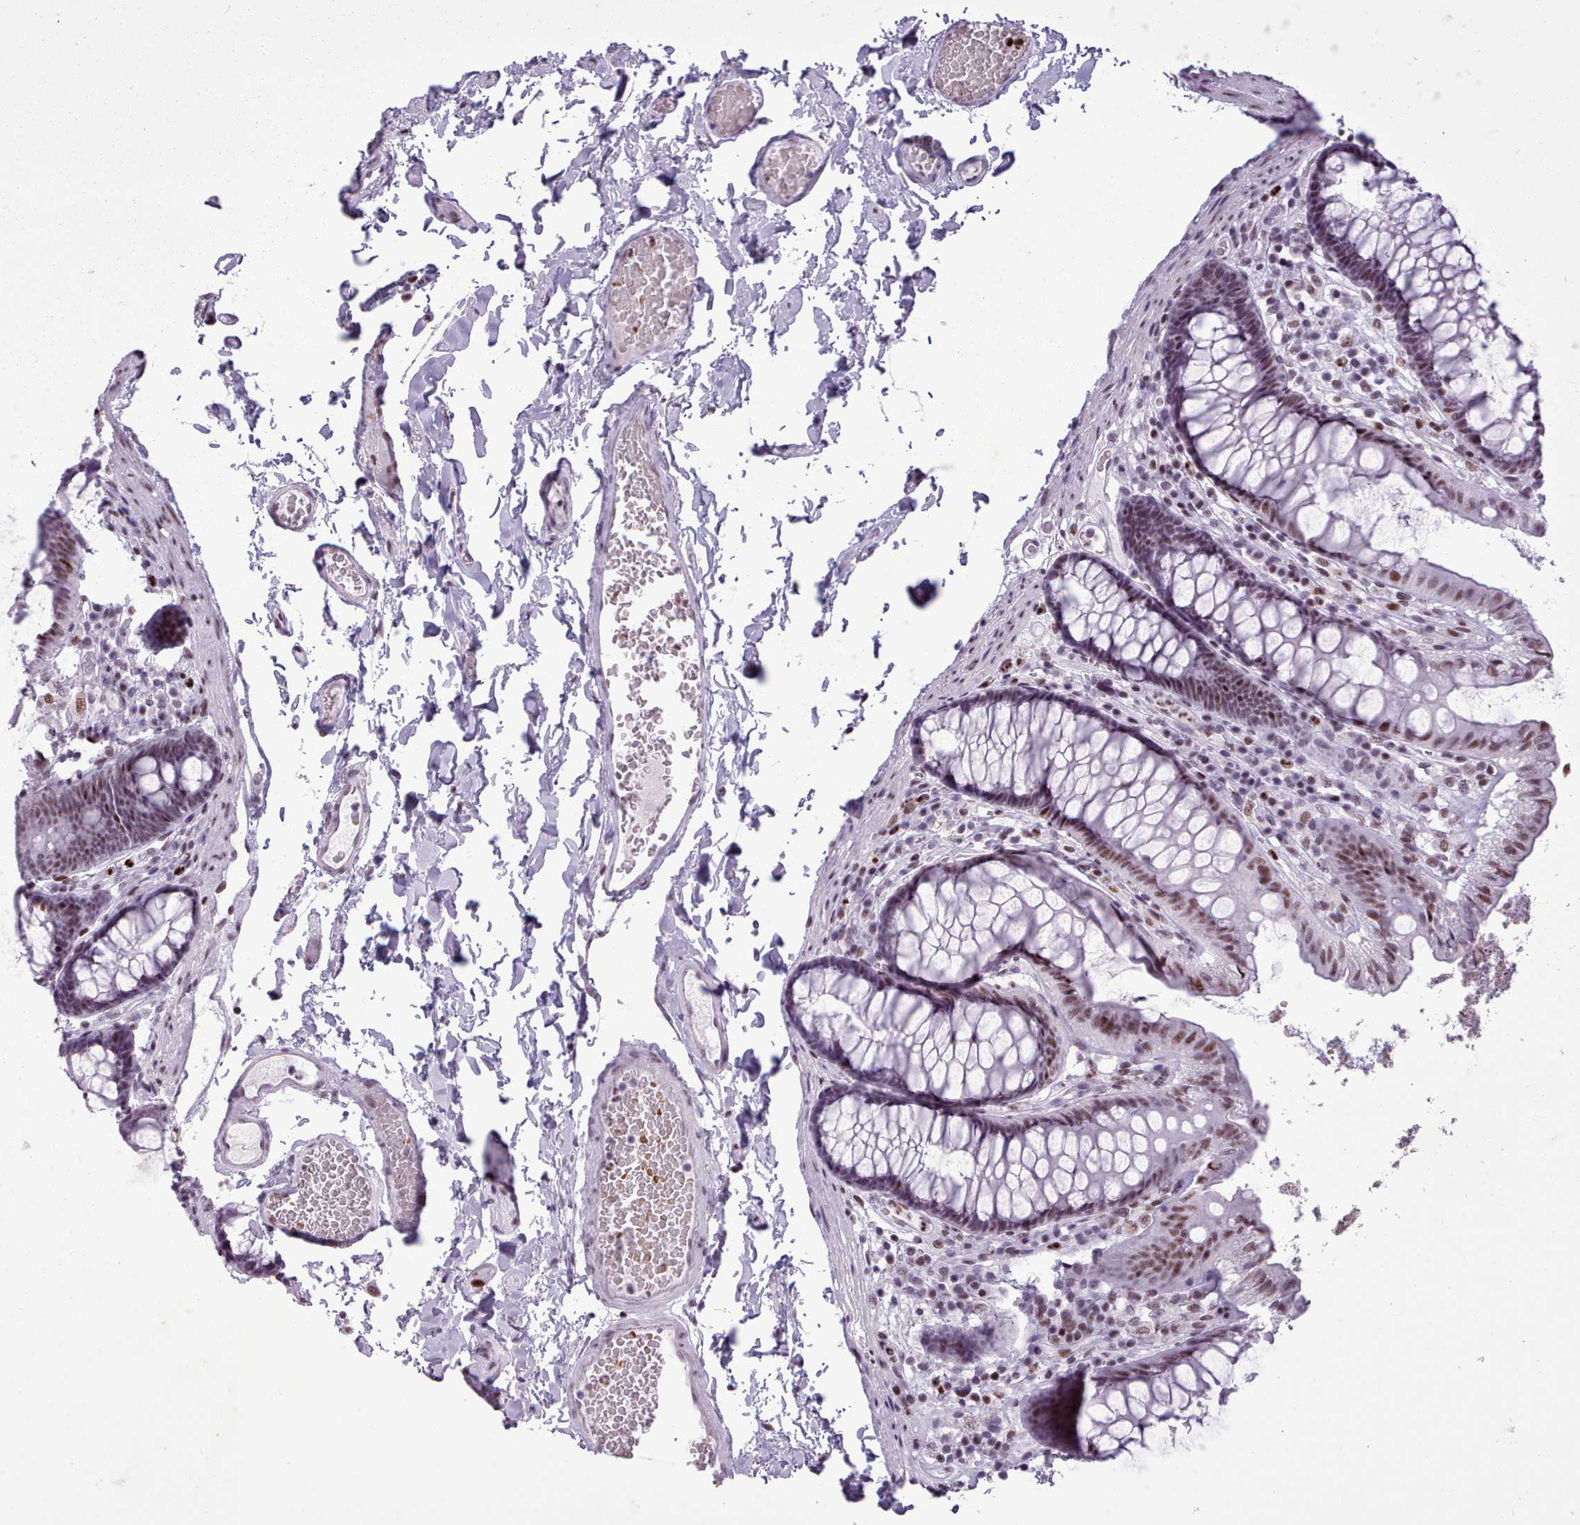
{"staining": {"intensity": "moderate", "quantity": "25%-75%", "location": "nuclear"}, "tissue": "colon", "cell_type": "Endothelial cells", "image_type": "normal", "snomed": [{"axis": "morphology", "description": "Normal tissue, NOS"}, {"axis": "topography", "description": "Colon"}], "caption": "This is a photomicrograph of IHC staining of benign colon, which shows moderate staining in the nuclear of endothelial cells.", "gene": "SRSF4", "patient": {"sex": "male", "age": 84}}